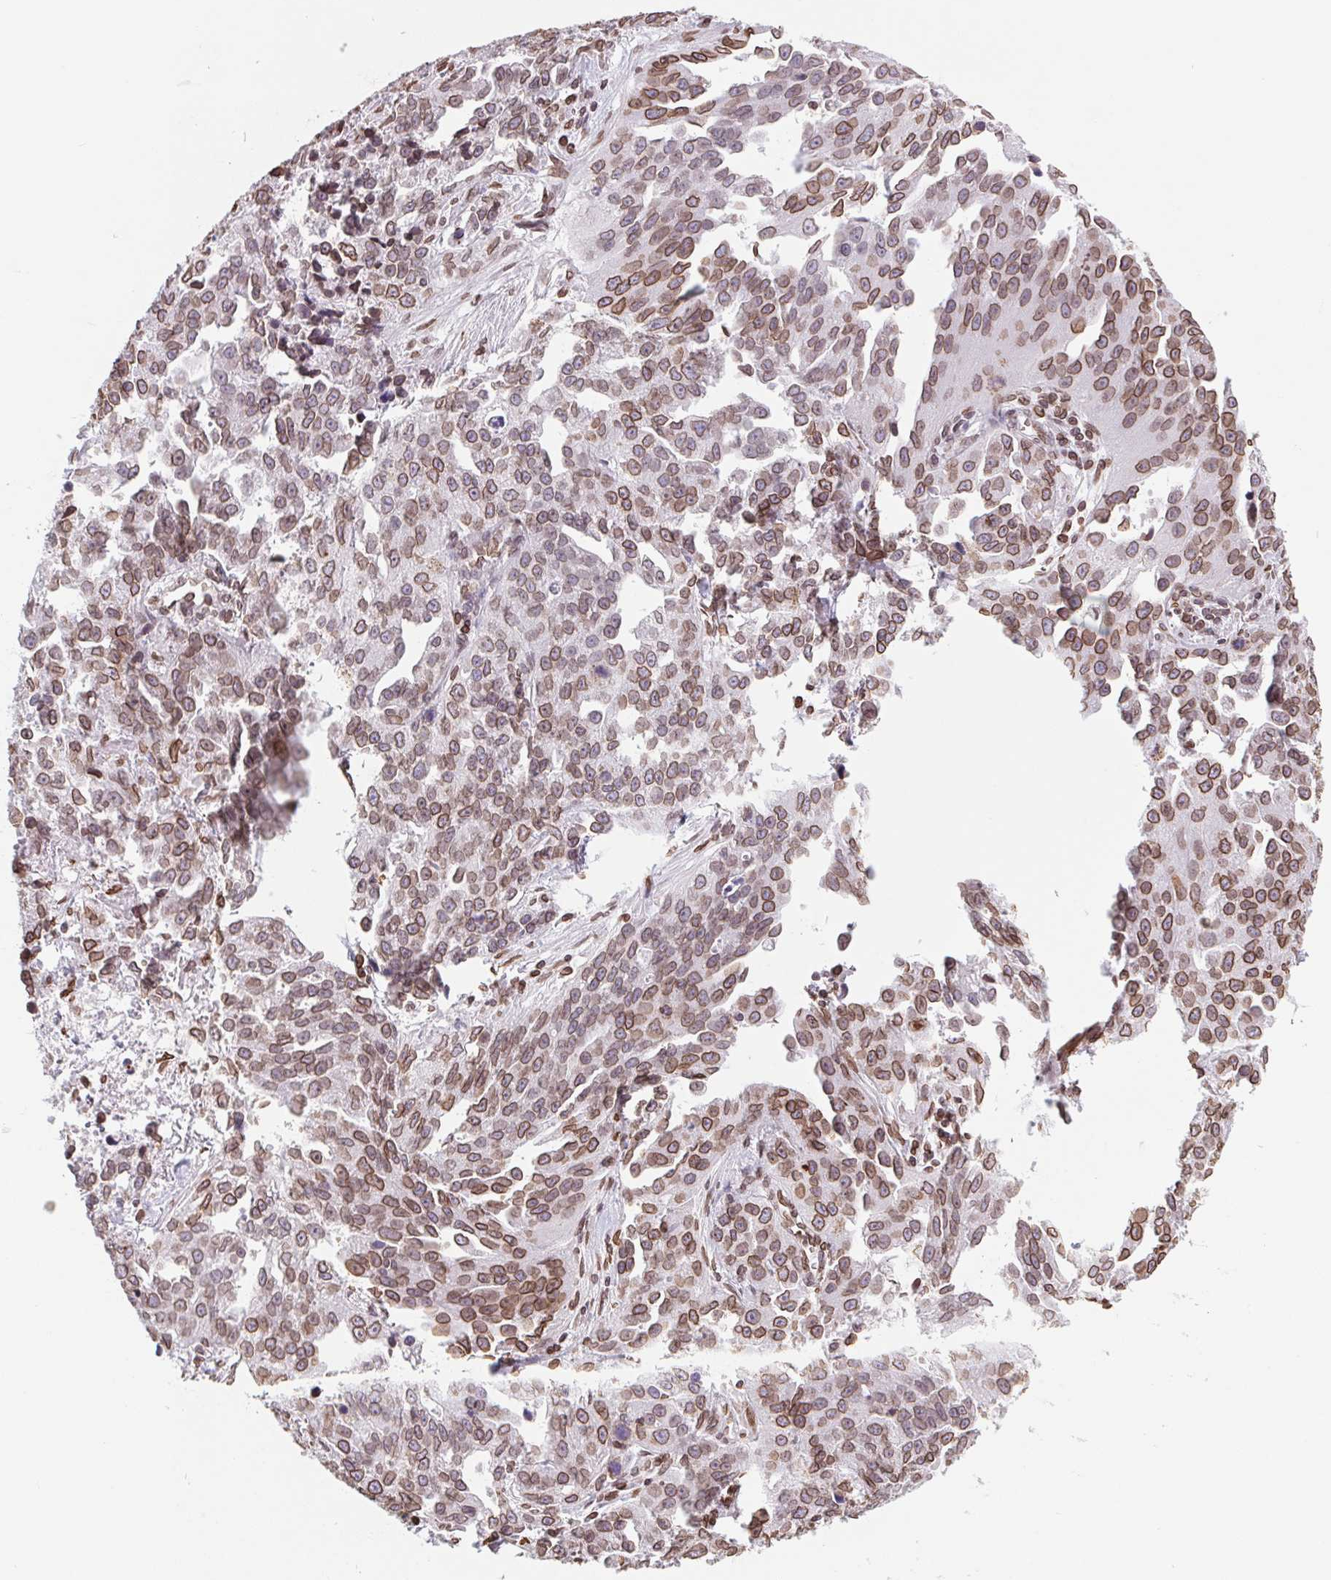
{"staining": {"intensity": "strong", "quantity": ">75%", "location": "cytoplasmic/membranous,nuclear"}, "tissue": "ovarian cancer", "cell_type": "Tumor cells", "image_type": "cancer", "snomed": [{"axis": "morphology", "description": "Cystadenocarcinoma, serous, NOS"}, {"axis": "topography", "description": "Ovary"}], "caption": "DAB (3,3'-diaminobenzidine) immunohistochemical staining of human ovarian cancer (serous cystadenocarcinoma) demonstrates strong cytoplasmic/membranous and nuclear protein staining in about >75% of tumor cells. (DAB = brown stain, brightfield microscopy at high magnification).", "gene": "LMNB2", "patient": {"sex": "female", "age": 75}}